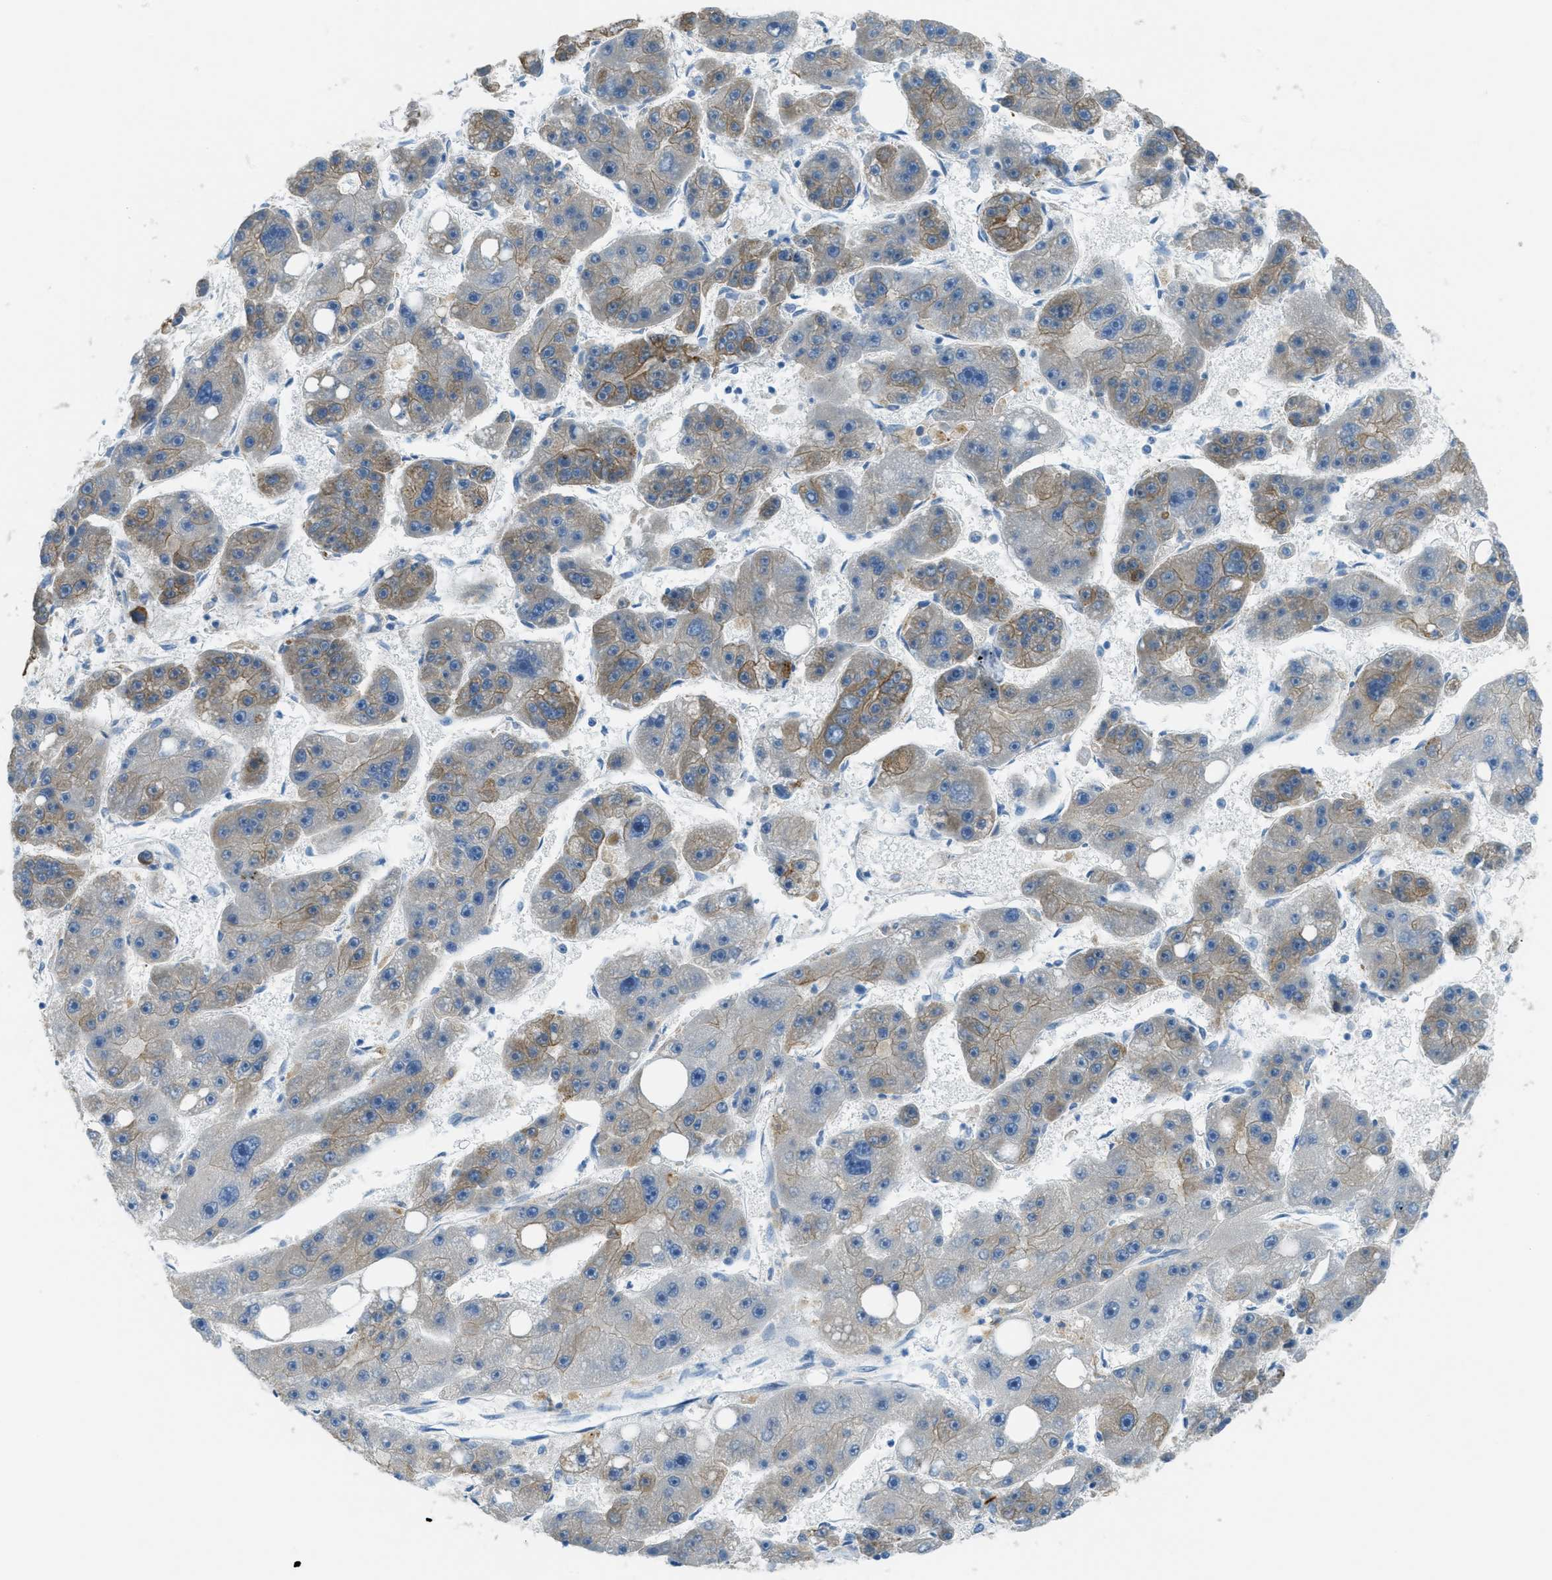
{"staining": {"intensity": "weak", "quantity": "<25%", "location": "cytoplasmic/membranous"}, "tissue": "liver cancer", "cell_type": "Tumor cells", "image_type": "cancer", "snomed": [{"axis": "morphology", "description": "Carcinoma, Hepatocellular, NOS"}, {"axis": "topography", "description": "Liver"}], "caption": "Human liver hepatocellular carcinoma stained for a protein using immunohistochemistry demonstrates no expression in tumor cells.", "gene": "KLHL8", "patient": {"sex": "female", "age": 61}}